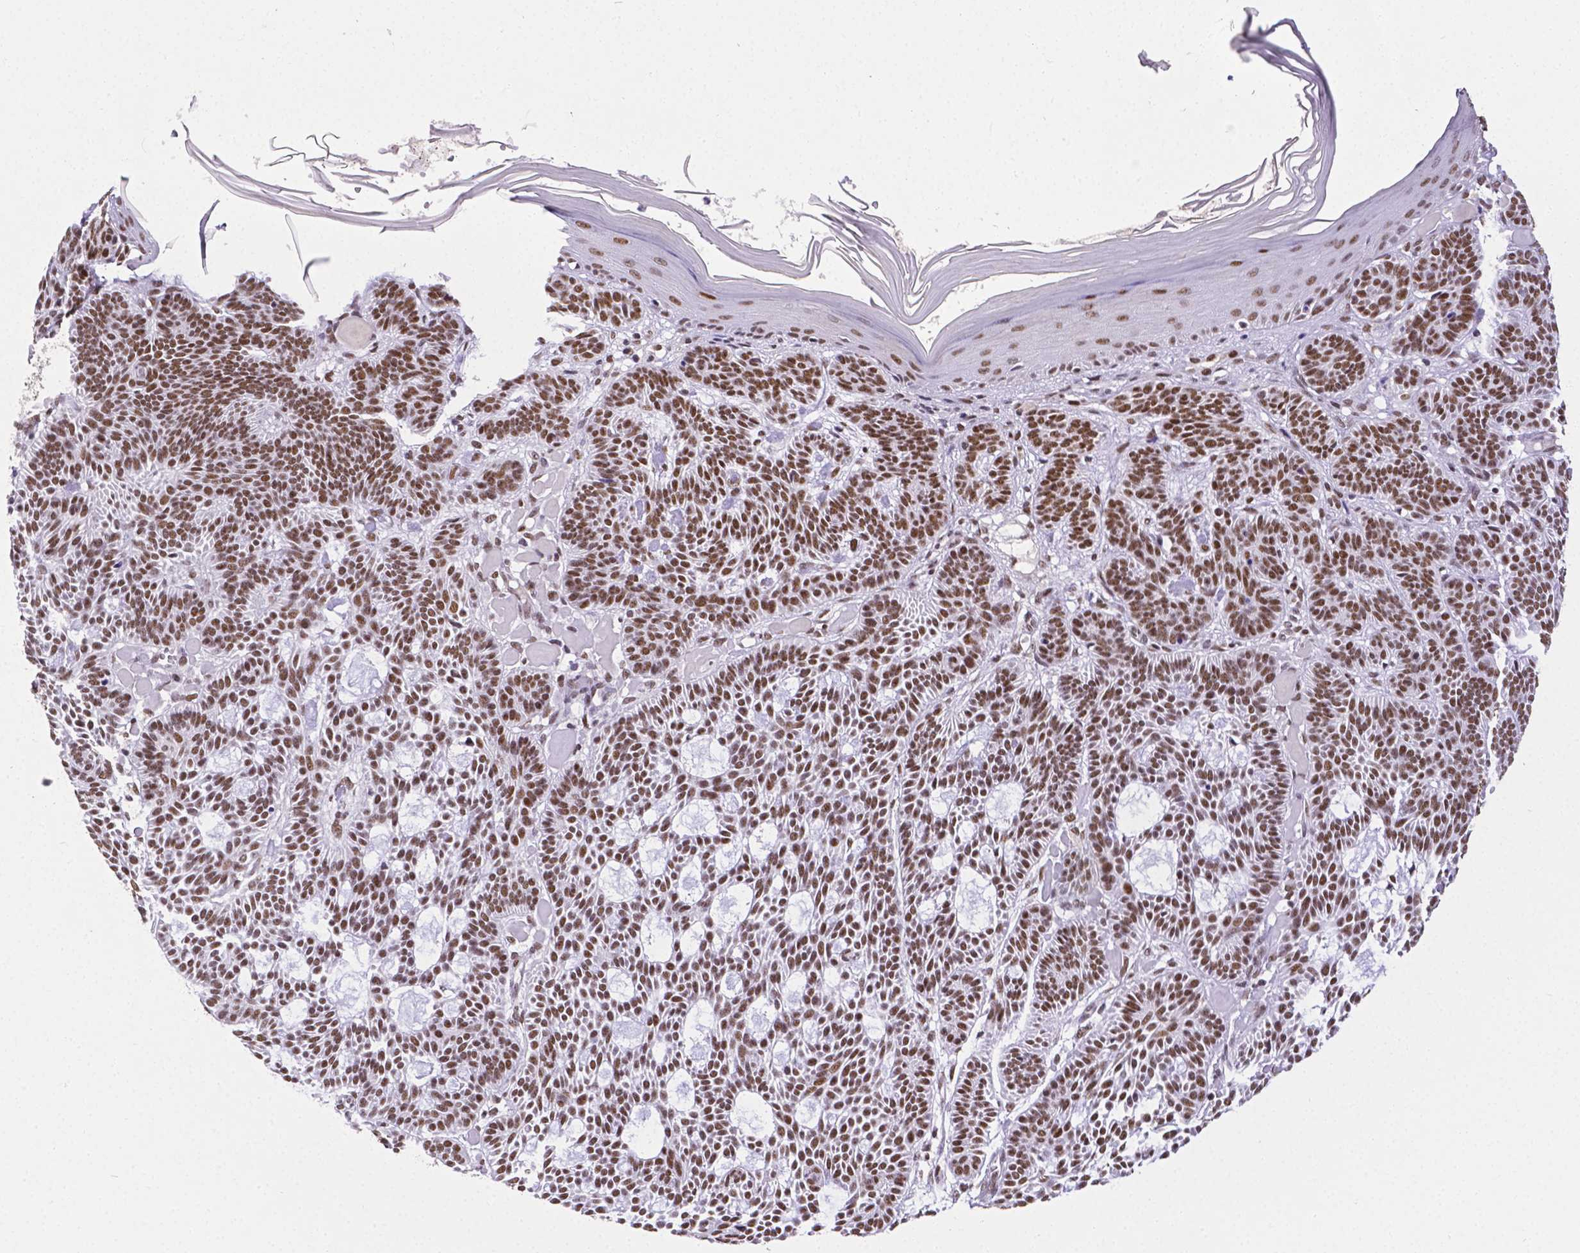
{"staining": {"intensity": "strong", "quantity": ">75%", "location": "nuclear"}, "tissue": "skin cancer", "cell_type": "Tumor cells", "image_type": "cancer", "snomed": [{"axis": "morphology", "description": "Basal cell carcinoma"}, {"axis": "topography", "description": "Skin"}], "caption": "An image of skin cancer stained for a protein shows strong nuclear brown staining in tumor cells. (DAB IHC, brown staining for protein, blue staining for nuclei).", "gene": "REST", "patient": {"sex": "male", "age": 85}}